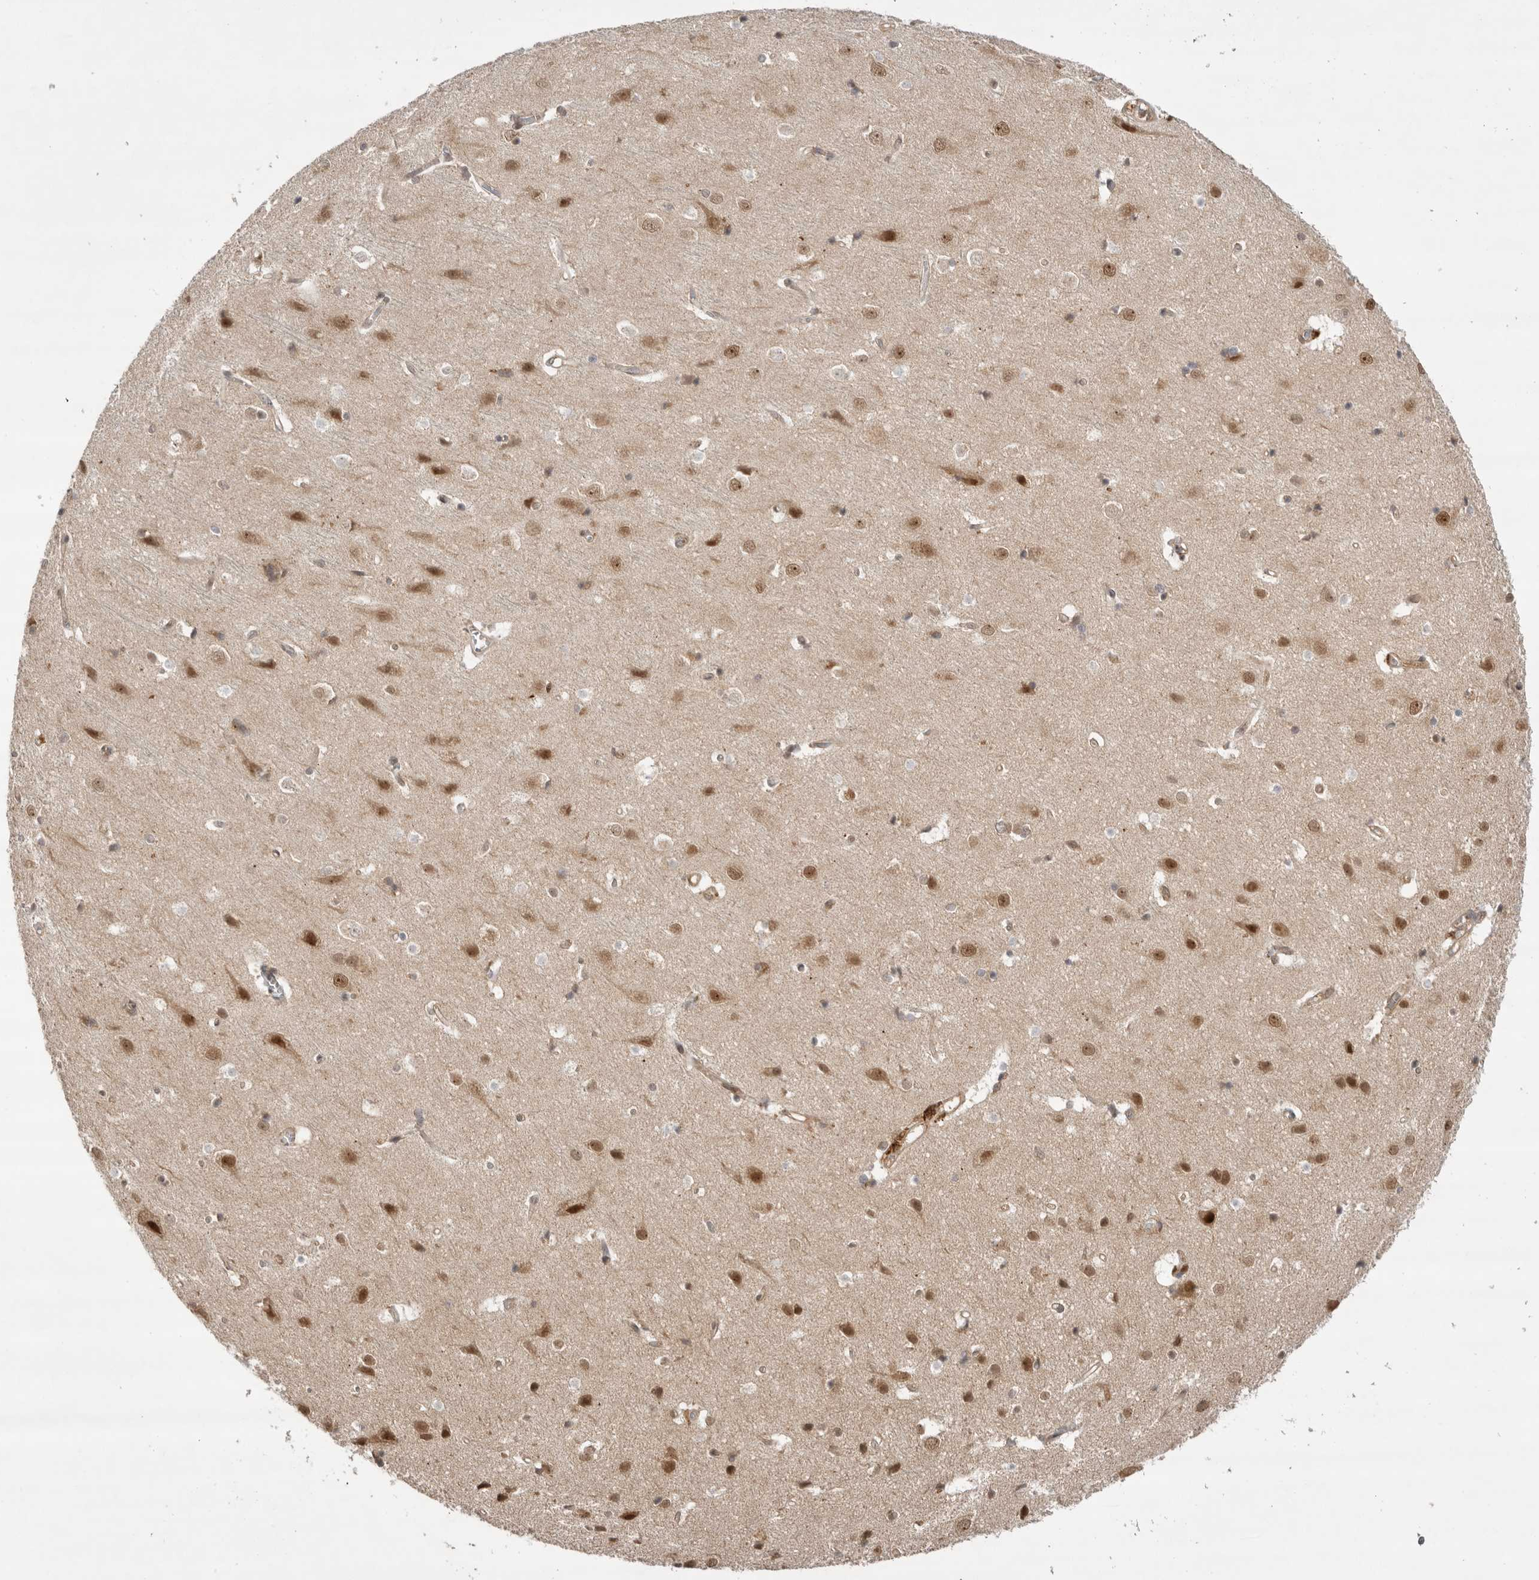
{"staining": {"intensity": "weak", "quantity": "25%-75%", "location": "cytoplasmic/membranous"}, "tissue": "cerebral cortex", "cell_type": "Endothelial cells", "image_type": "normal", "snomed": [{"axis": "morphology", "description": "Normal tissue, NOS"}, {"axis": "topography", "description": "Cerebral cortex"}], "caption": "IHC (DAB (3,3'-diaminobenzidine)) staining of benign human cerebral cortex exhibits weak cytoplasmic/membranous protein positivity in about 25%-75% of endothelial cells. (Stains: DAB in brown, nuclei in blue, Microscopy: brightfield microscopy at high magnification).", "gene": "DCAF8", "patient": {"sex": "male", "age": 54}}